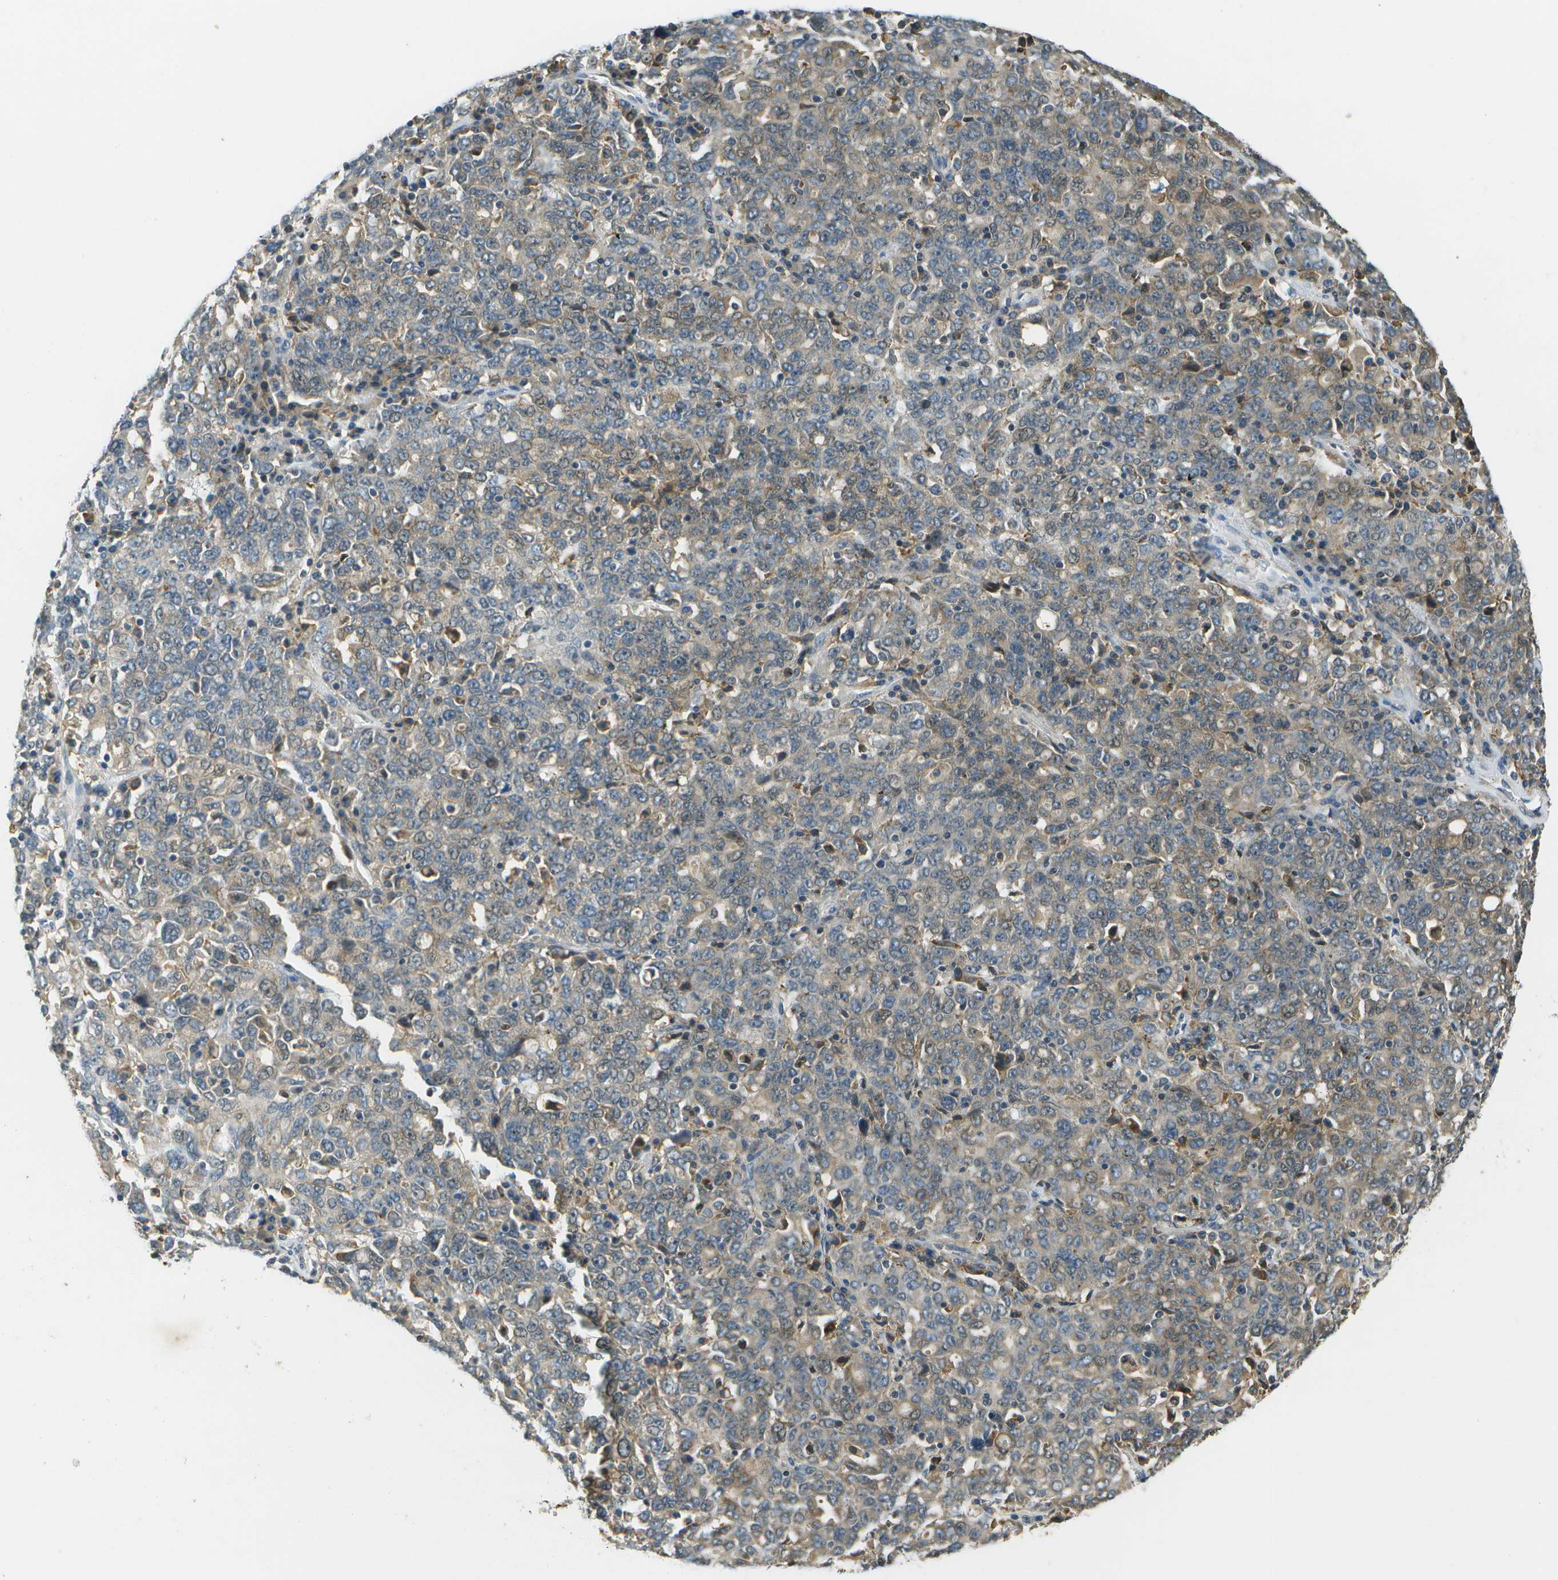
{"staining": {"intensity": "weak", "quantity": "25%-75%", "location": "cytoplasmic/membranous"}, "tissue": "ovarian cancer", "cell_type": "Tumor cells", "image_type": "cancer", "snomed": [{"axis": "morphology", "description": "Carcinoma, endometroid"}, {"axis": "topography", "description": "Ovary"}], "caption": "Protein analysis of ovarian cancer tissue displays weak cytoplasmic/membranous expression in about 25%-75% of tumor cells. (Brightfield microscopy of DAB IHC at high magnification).", "gene": "LRRC66", "patient": {"sex": "female", "age": 62}}